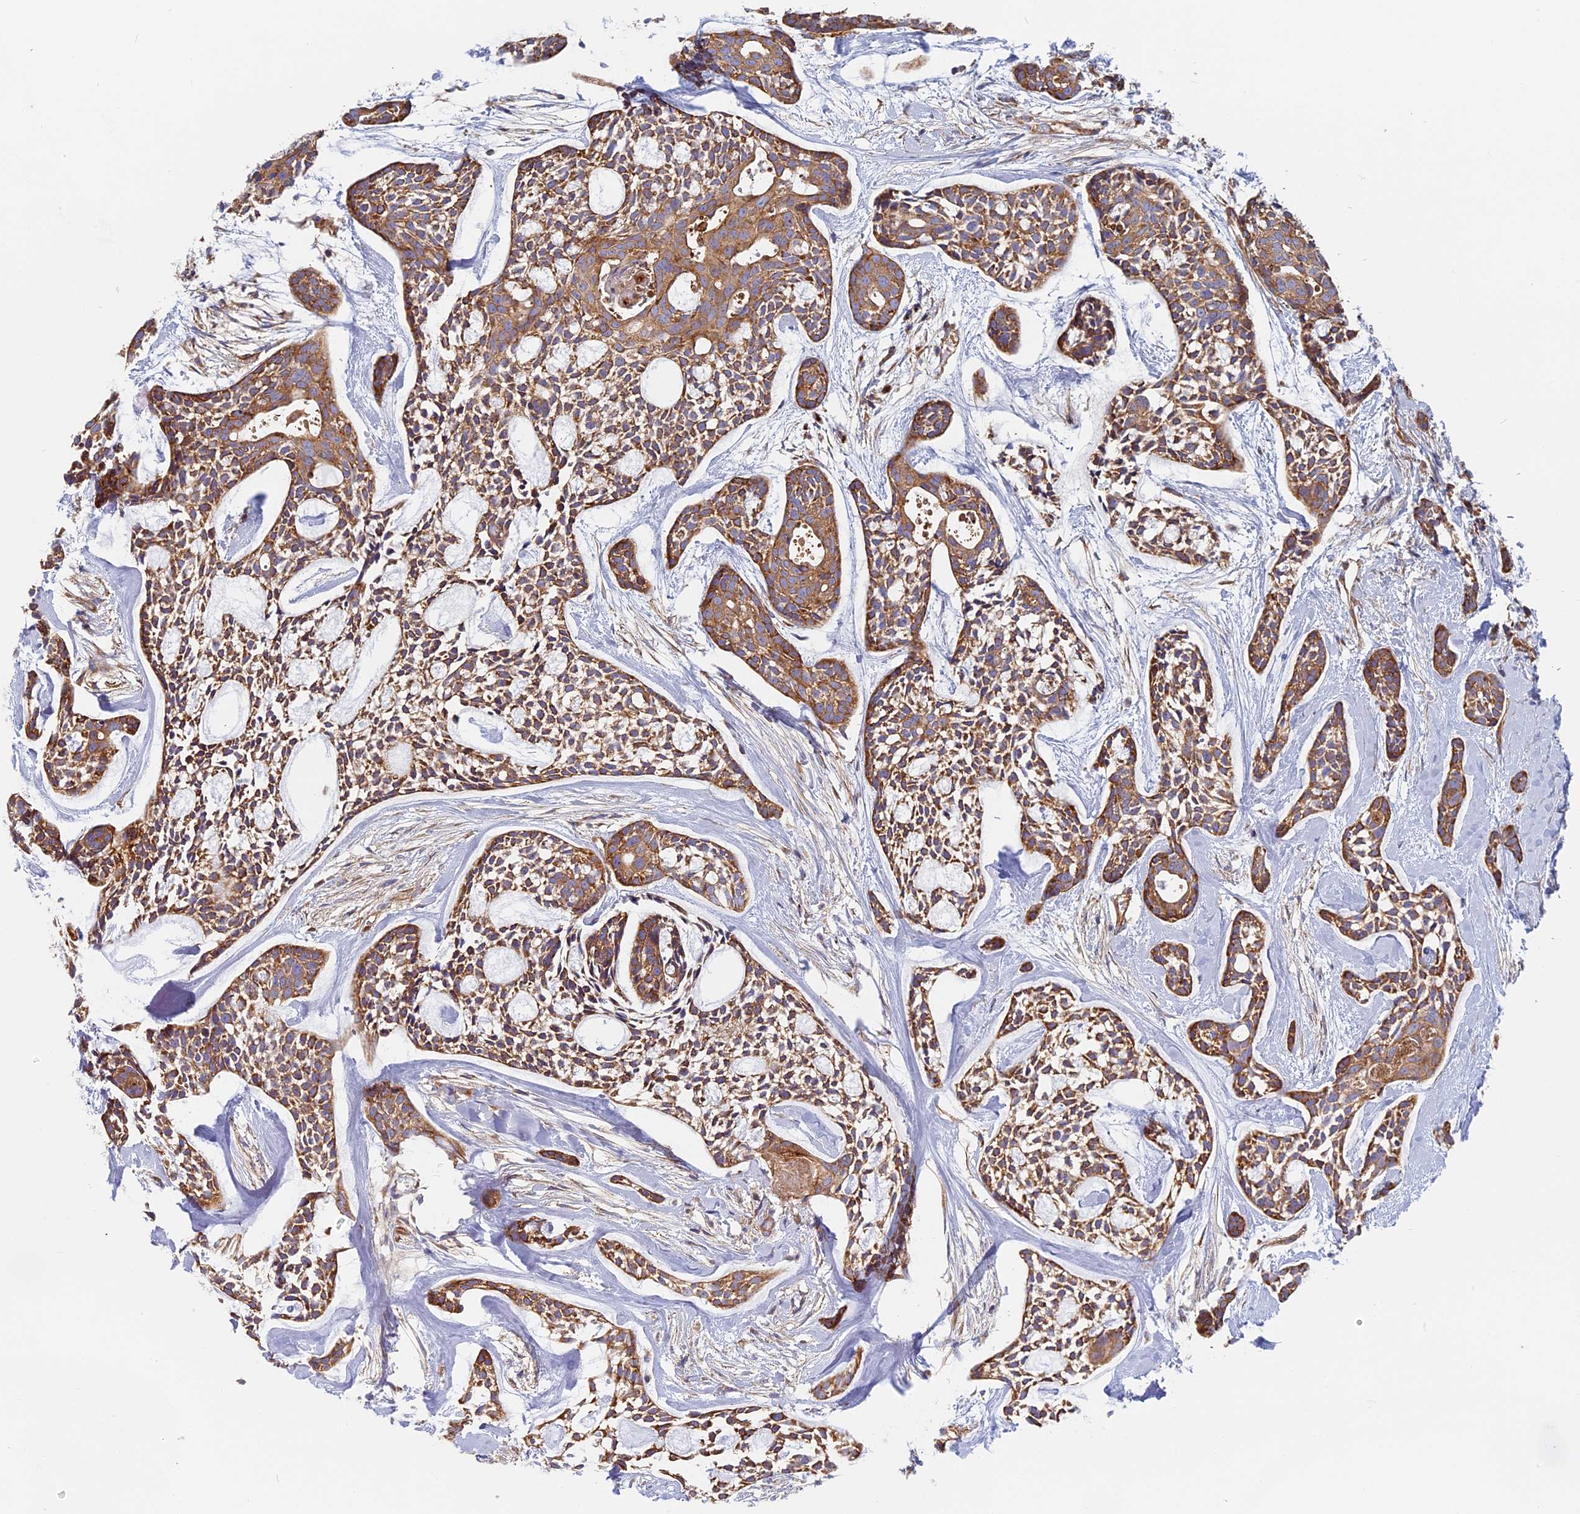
{"staining": {"intensity": "moderate", "quantity": ">75%", "location": "cytoplasmic/membranous"}, "tissue": "head and neck cancer", "cell_type": "Tumor cells", "image_type": "cancer", "snomed": [{"axis": "morphology", "description": "Adenocarcinoma, NOS"}, {"axis": "topography", "description": "Subcutis"}, {"axis": "topography", "description": "Head-Neck"}], "caption": "Moderate cytoplasmic/membranous staining is appreciated in about >75% of tumor cells in head and neck adenocarcinoma.", "gene": "DDA1", "patient": {"sex": "female", "age": 73}}